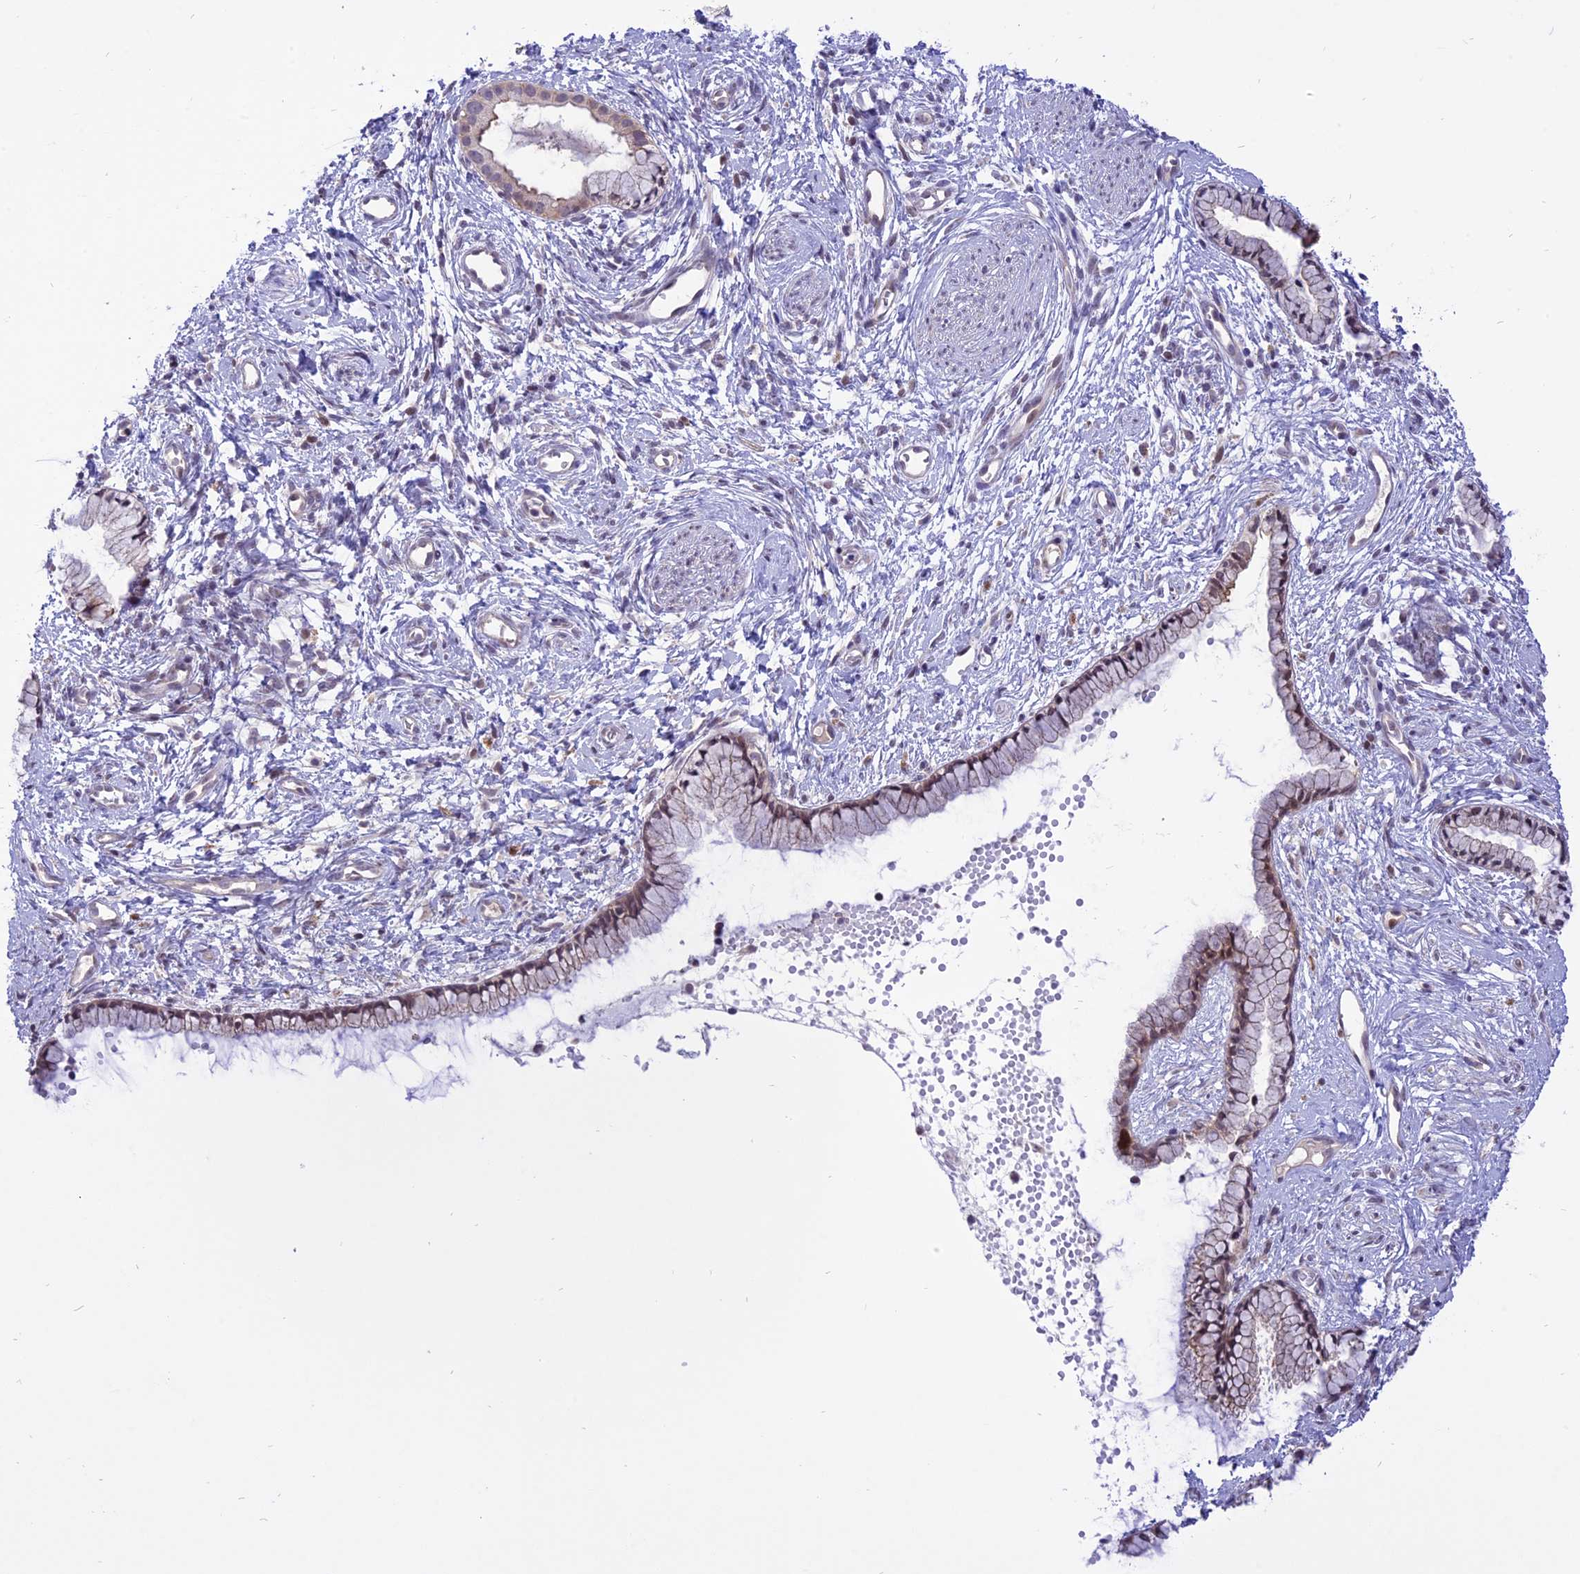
{"staining": {"intensity": "moderate", "quantity": ">75%", "location": "cytoplasmic/membranous,nuclear"}, "tissue": "cervix", "cell_type": "Glandular cells", "image_type": "normal", "snomed": [{"axis": "morphology", "description": "Normal tissue, NOS"}, {"axis": "topography", "description": "Cervix"}], "caption": "A brown stain highlights moderate cytoplasmic/membranous,nuclear staining of a protein in glandular cells of benign cervix.", "gene": "ZNF837", "patient": {"sex": "female", "age": 57}}